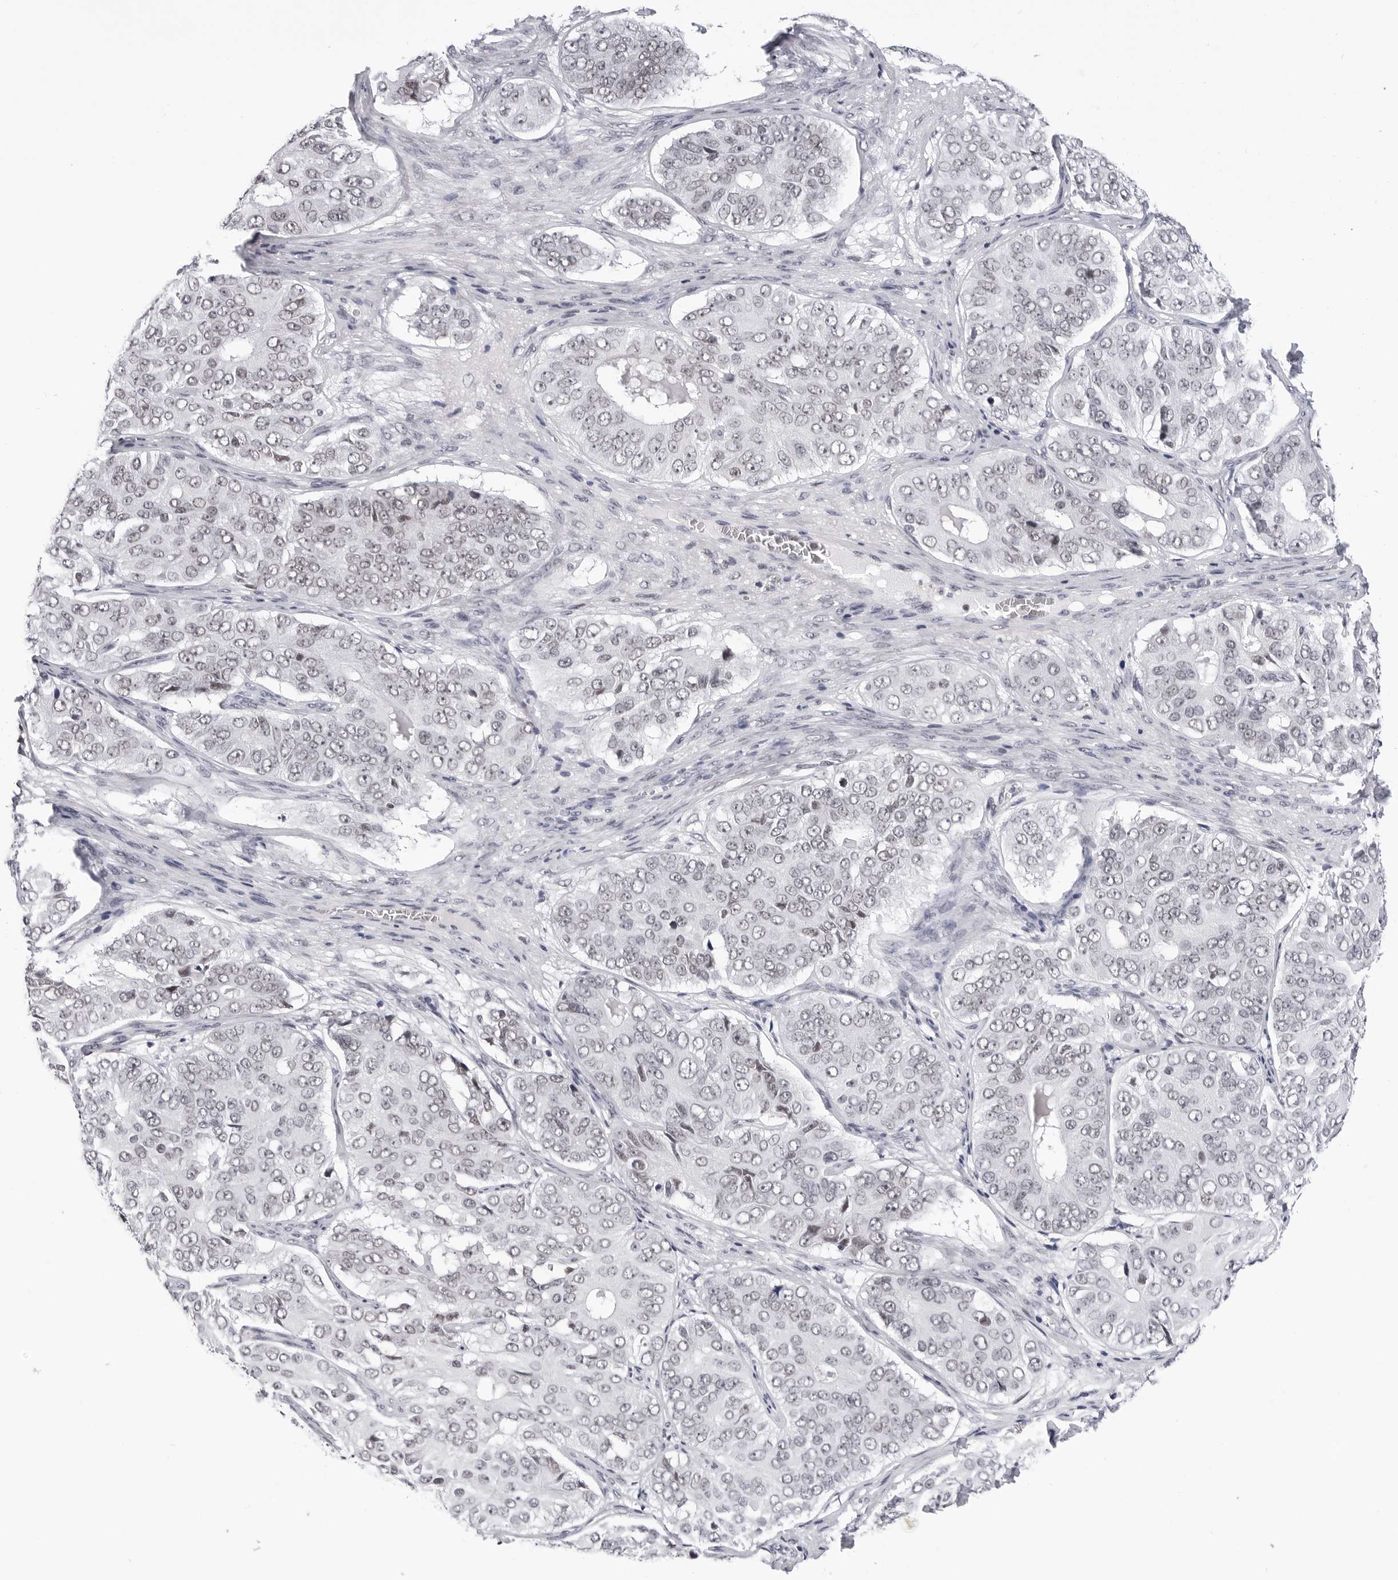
{"staining": {"intensity": "weak", "quantity": "<25%", "location": "nuclear"}, "tissue": "ovarian cancer", "cell_type": "Tumor cells", "image_type": "cancer", "snomed": [{"axis": "morphology", "description": "Carcinoma, endometroid"}, {"axis": "topography", "description": "Ovary"}], "caption": "The histopathology image displays no staining of tumor cells in ovarian cancer. (DAB immunohistochemistry (IHC), high magnification).", "gene": "SF3B4", "patient": {"sex": "female", "age": 51}}